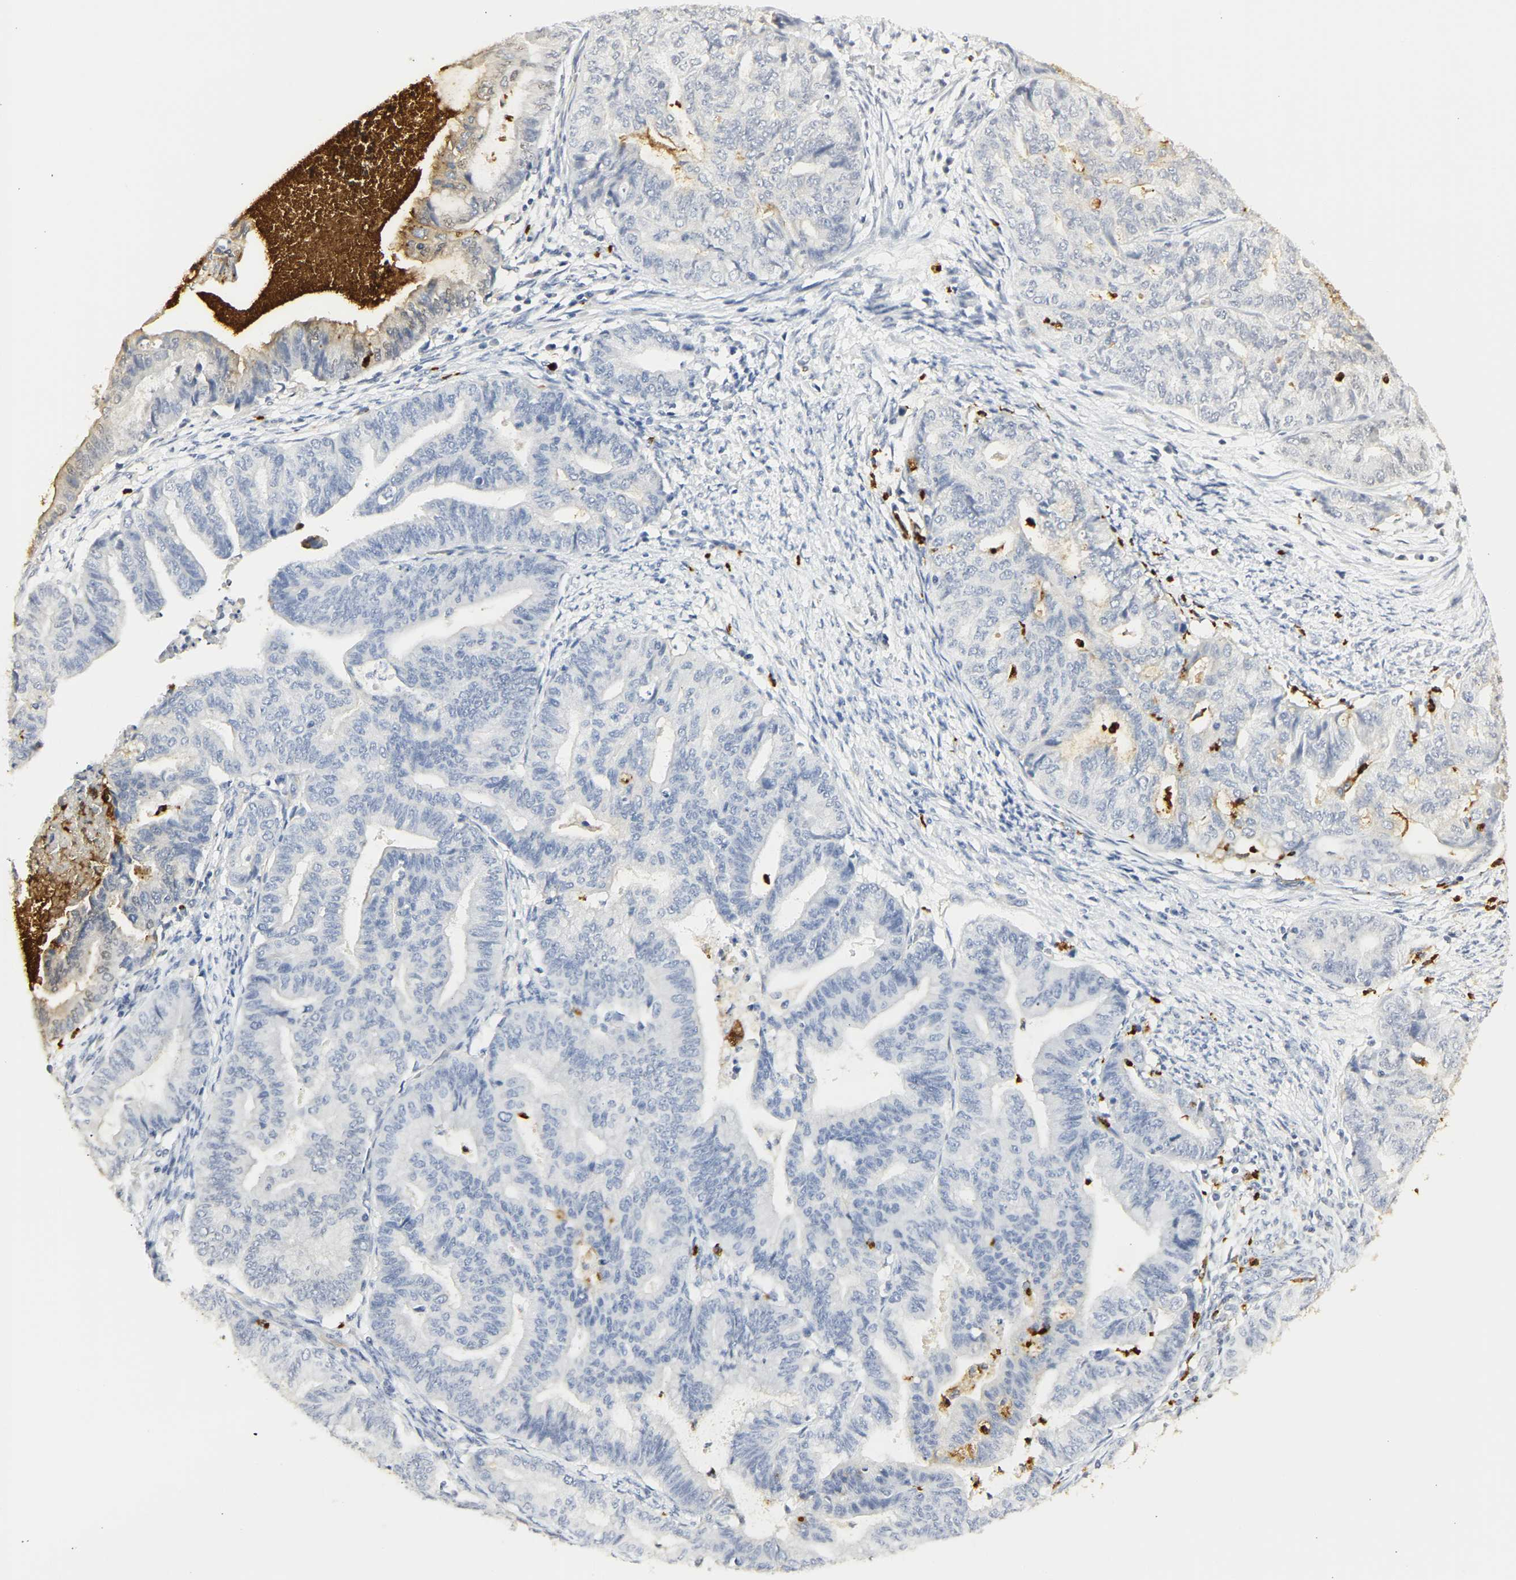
{"staining": {"intensity": "negative", "quantity": "none", "location": "none"}, "tissue": "endometrial cancer", "cell_type": "Tumor cells", "image_type": "cancer", "snomed": [{"axis": "morphology", "description": "Adenocarcinoma, NOS"}, {"axis": "topography", "description": "Endometrium"}], "caption": "Immunohistochemistry of adenocarcinoma (endometrial) shows no staining in tumor cells. (DAB (3,3'-diaminobenzidine) immunohistochemistry (IHC) with hematoxylin counter stain).", "gene": "CEACAM5", "patient": {"sex": "female", "age": 79}}